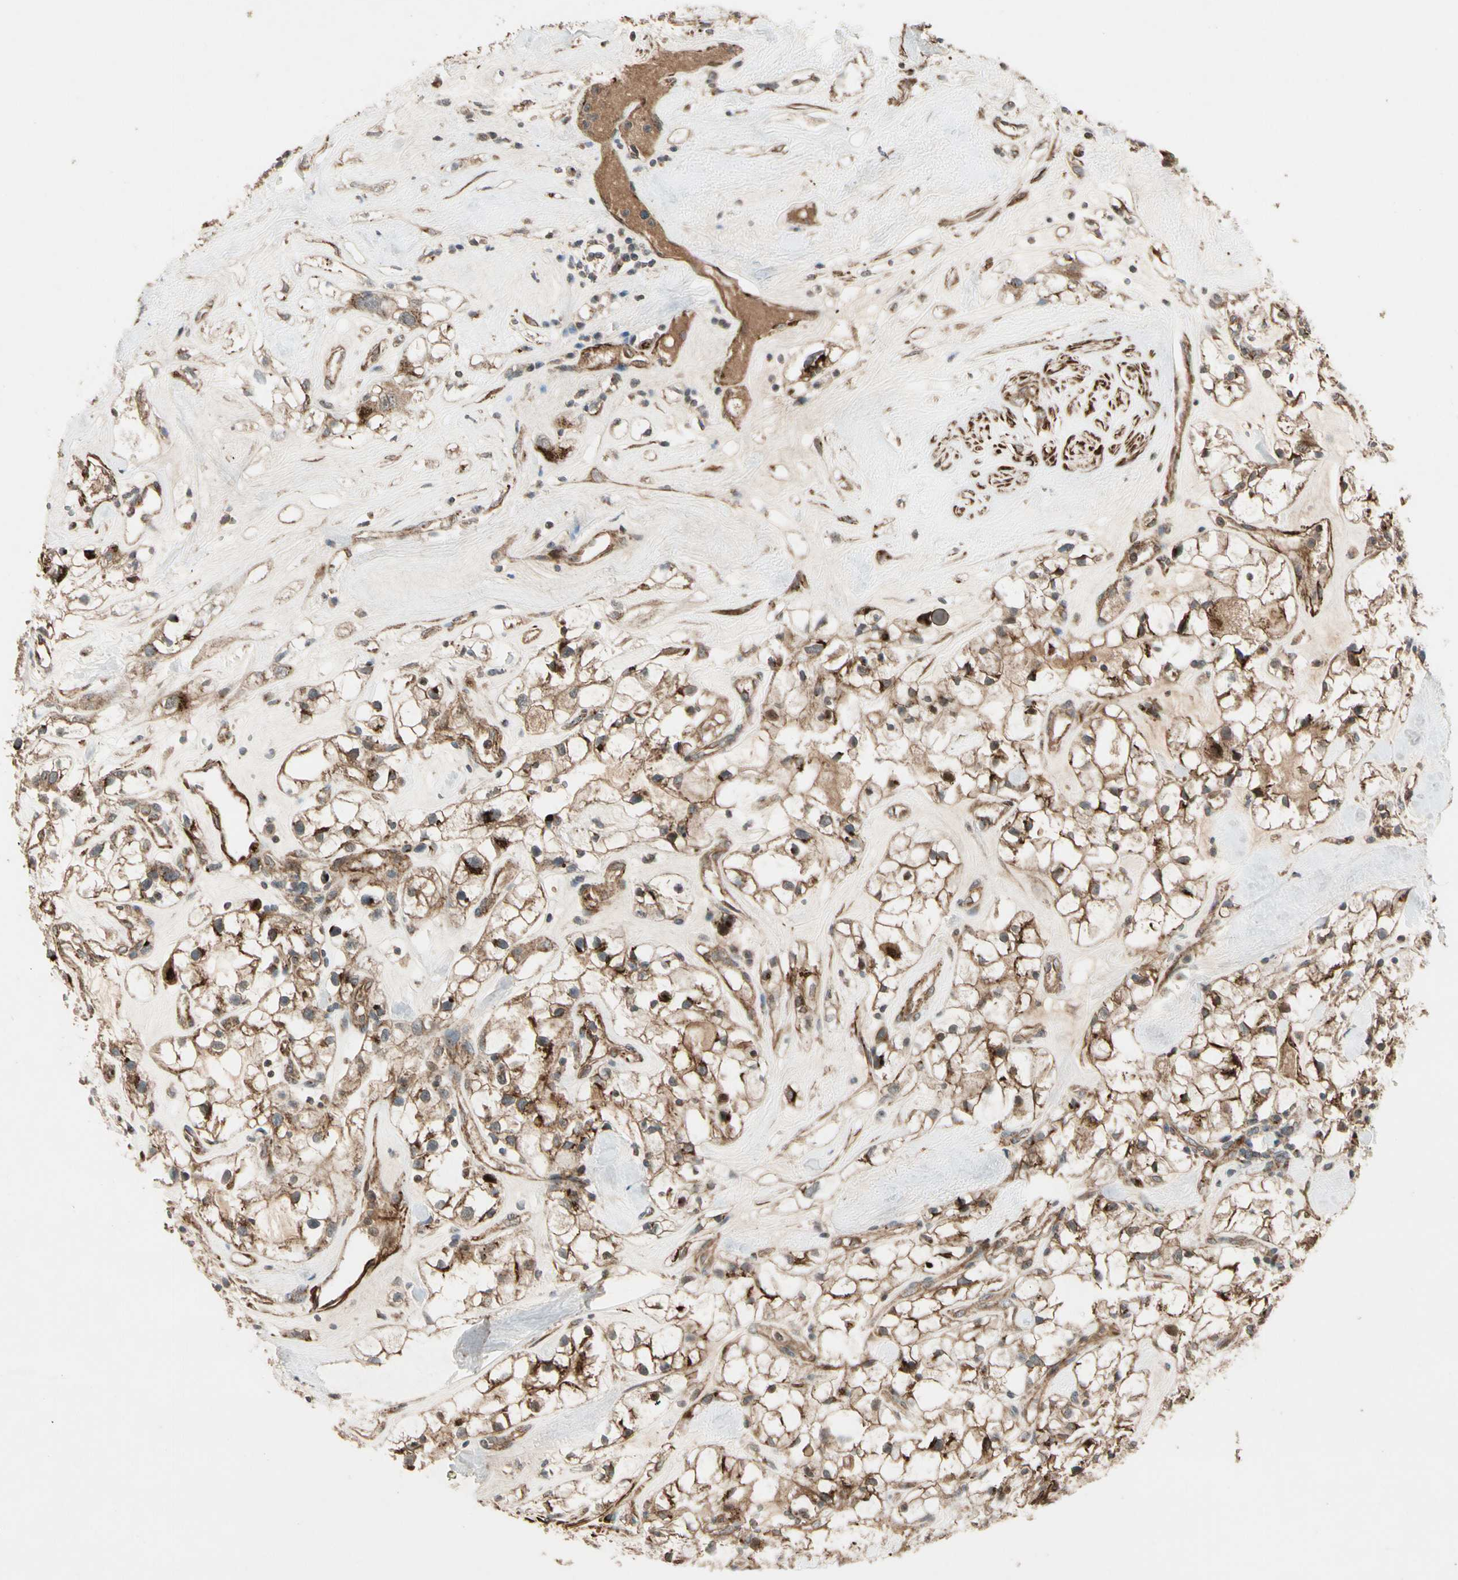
{"staining": {"intensity": "moderate", "quantity": ">75%", "location": "cytoplasmic/membranous"}, "tissue": "renal cancer", "cell_type": "Tumor cells", "image_type": "cancer", "snomed": [{"axis": "morphology", "description": "Adenocarcinoma, NOS"}, {"axis": "topography", "description": "Kidney"}], "caption": "Protein expression analysis of human renal cancer (adenocarcinoma) reveals moderate cytoplasmic/membranous positivity in approximately >75% of tumor cells.", "gene": "GCK", "patient": {"sex": "female", "age": 60}}